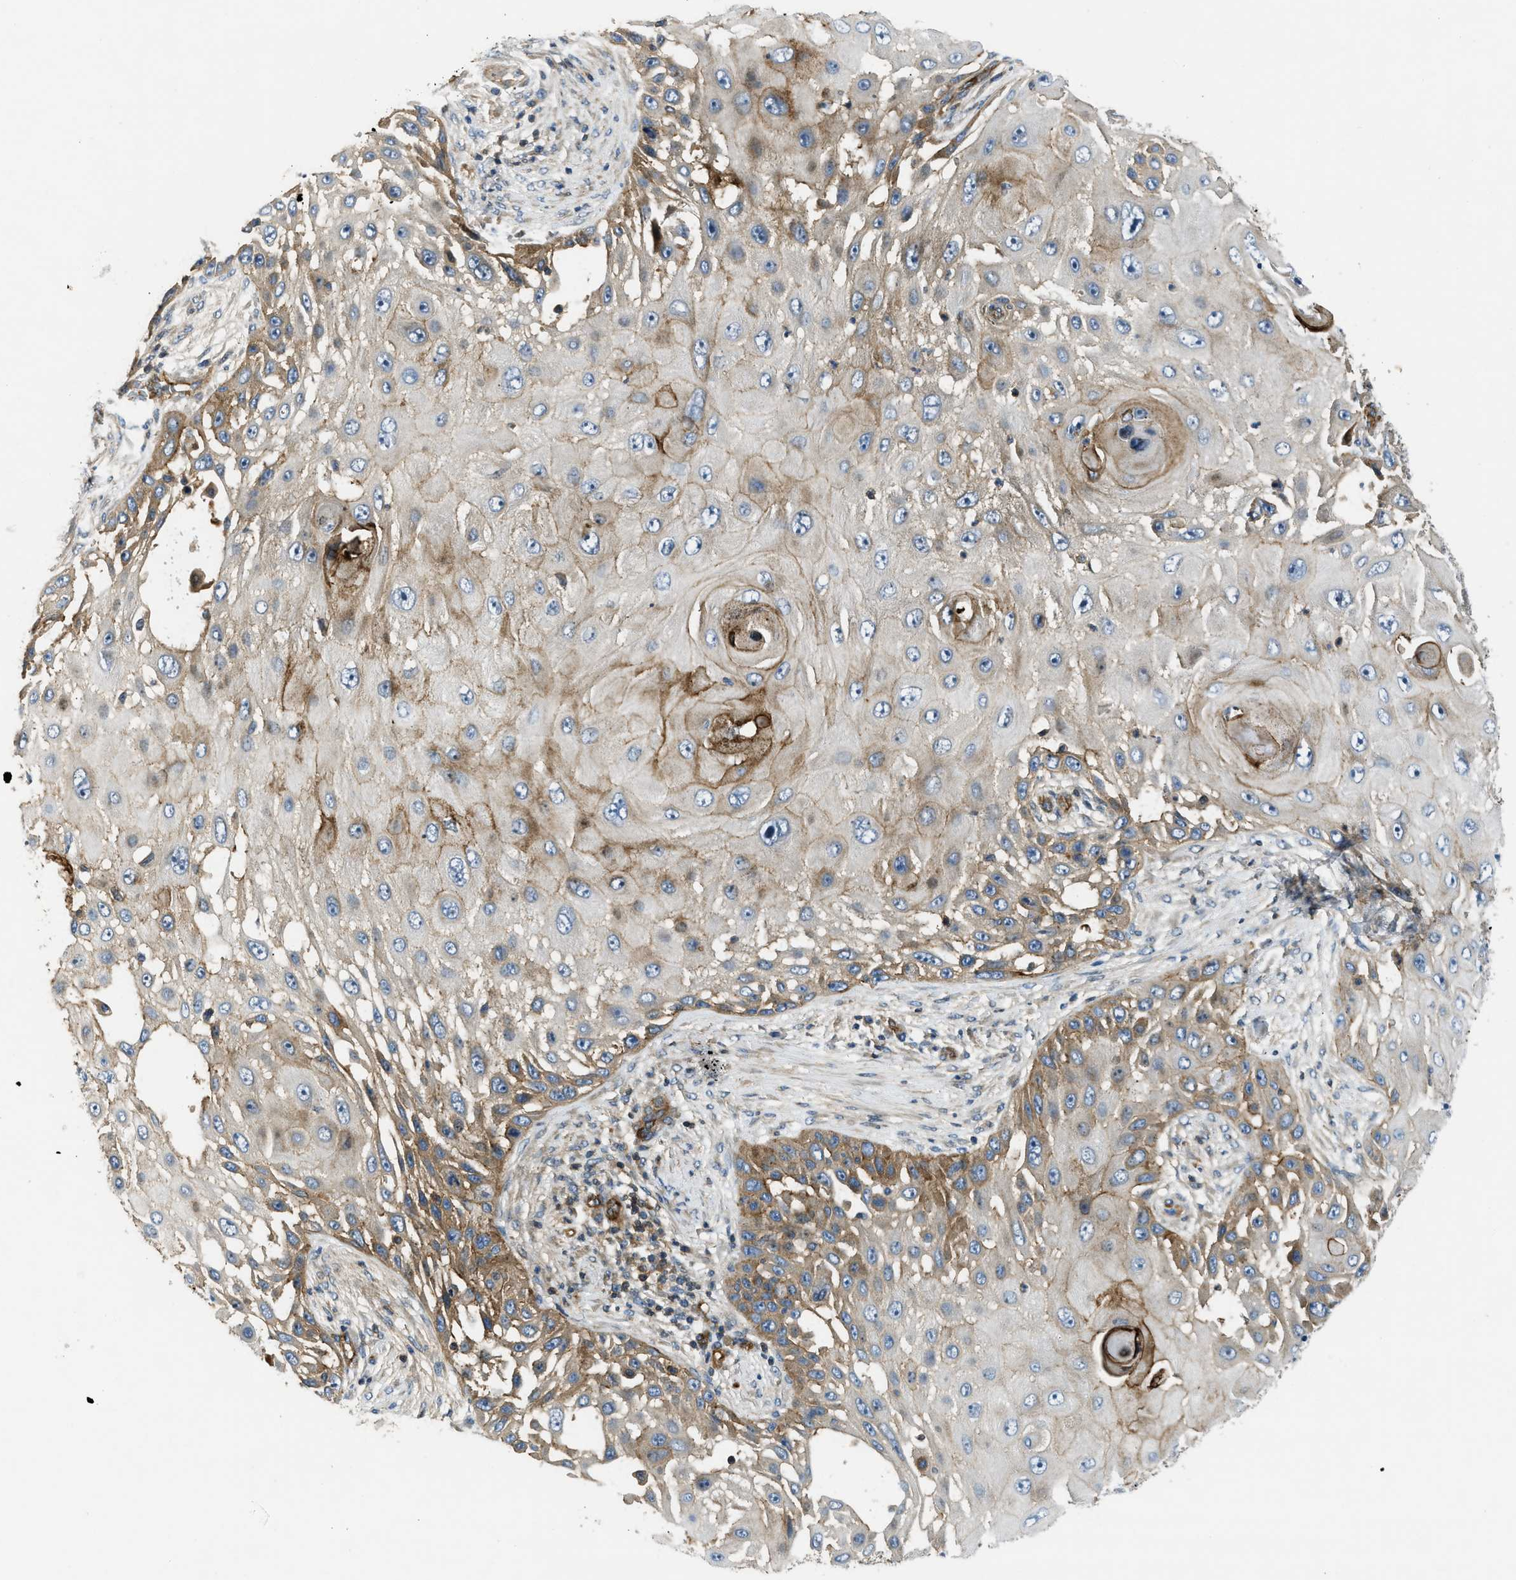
{"staining": {"intensity": "moderate", "quantity": "25%-75%", "location": "cytoplasmic/membranous"}, "tissue": "skin cancer", "cell_type": "Tumor cells", "image_type": "cancer", "snomed": [{"axis": "morphology", "description": "Squamous cell carcinoma, NOS"}, {"axis": "topography", "description": "Skin"}], "caption": "Immunohistochemistry (IHC) histopathology image of skin squamous cell carcinoma stained for a protein (brown), which reveals medium levels of moderate cytoplasmic/membranous positivity in about 25%-75% of tumor cells.", "gene": "NYNRIN", "patient": {"sex": "female", "age": 44}}